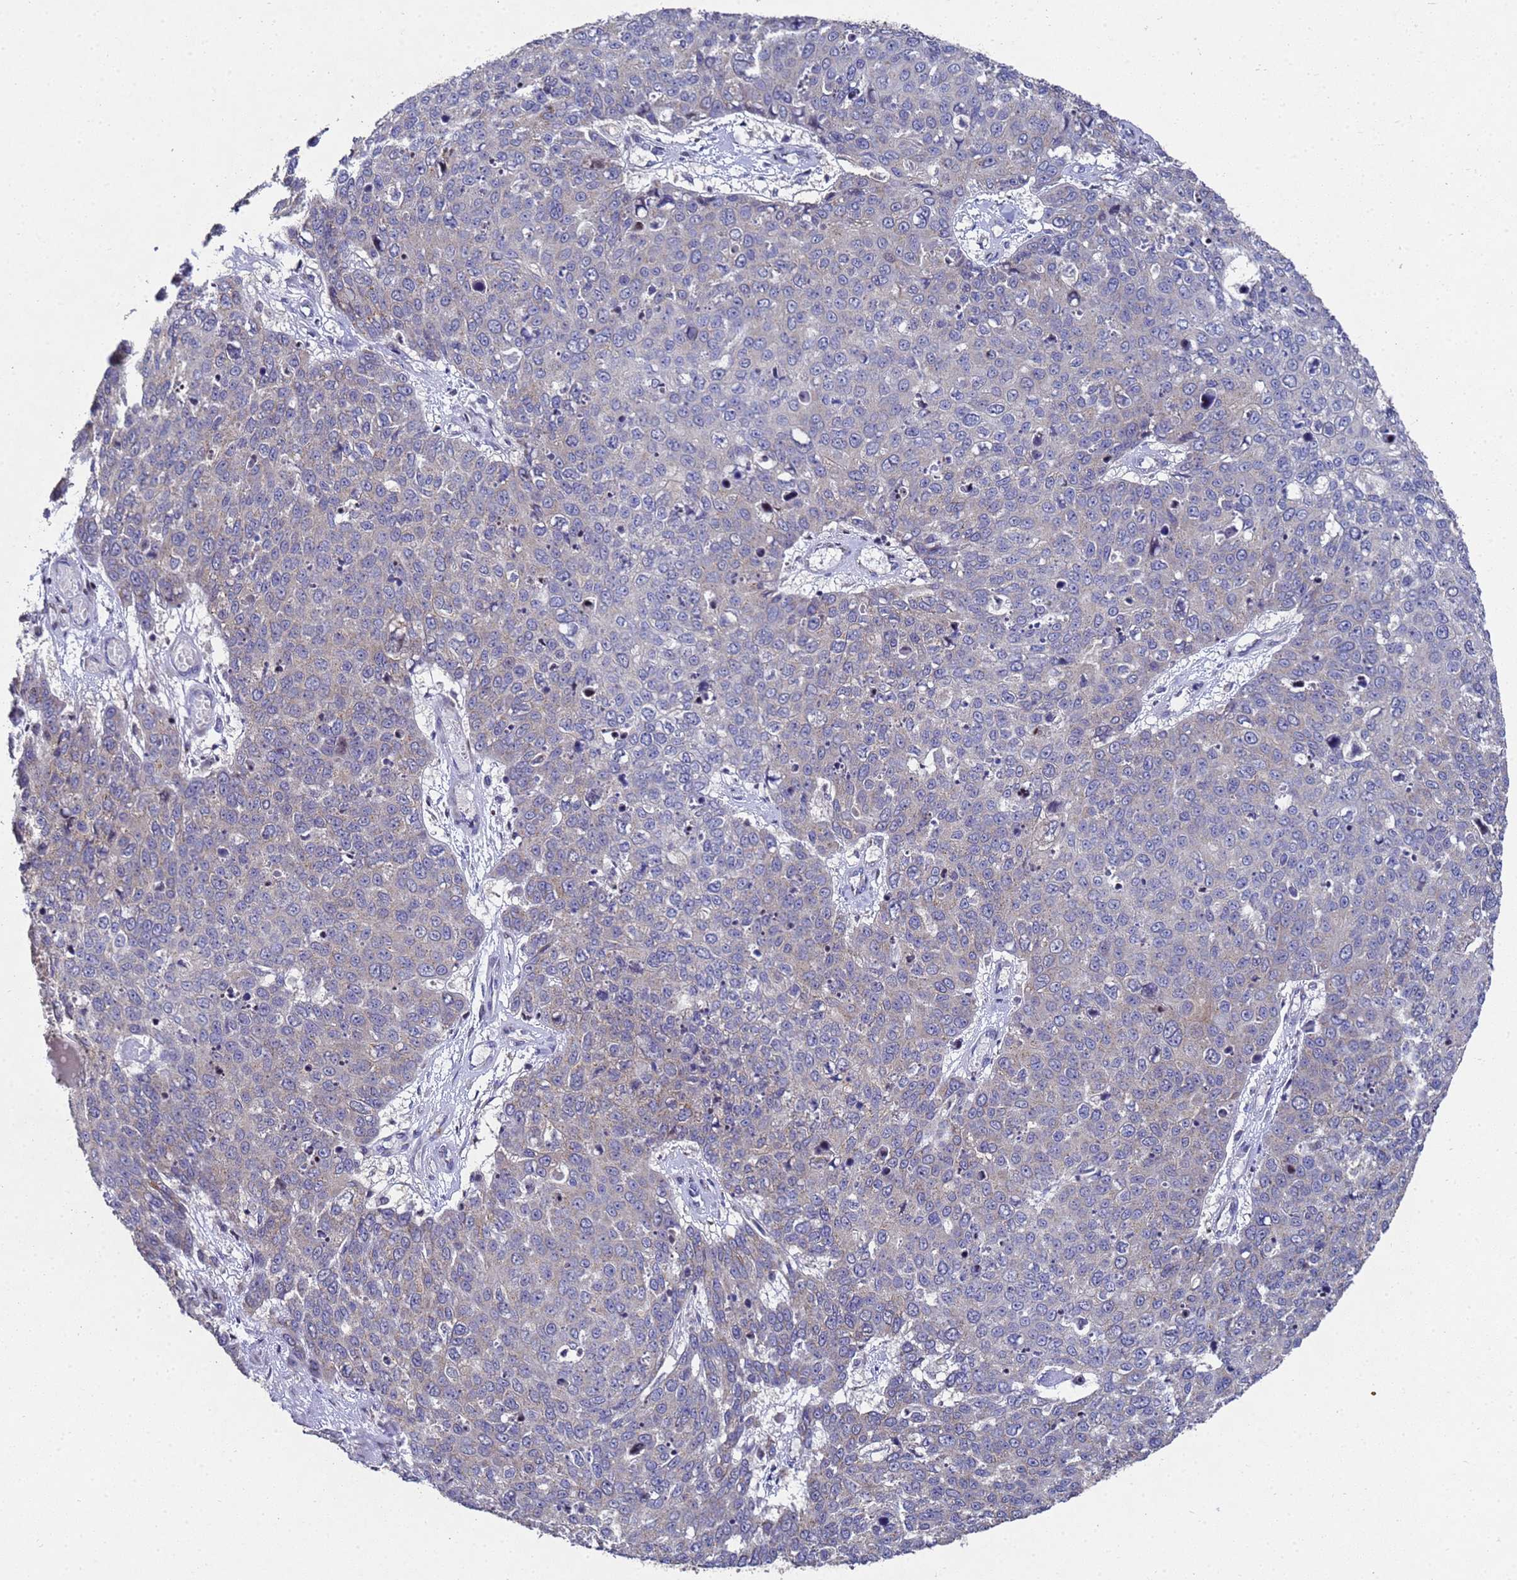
{"staining": {"intensity": "negative", "quantity": "none", "location": "none"}, "tissue": "skin cancer", "cell_type": "Tumor cells", "image_type": "cancer", "snomed": [{"axis": "morphology", "description": "Squamous cell carcinoma, NOS"}, {"axis": "topography", "description": "Skin"}], "caption": "Tumor cells show no significant expression in skin cancer (squamous cell carcinoma).", "gene": "NSUN6", "patient": {"sex": "male", "age": 71}}